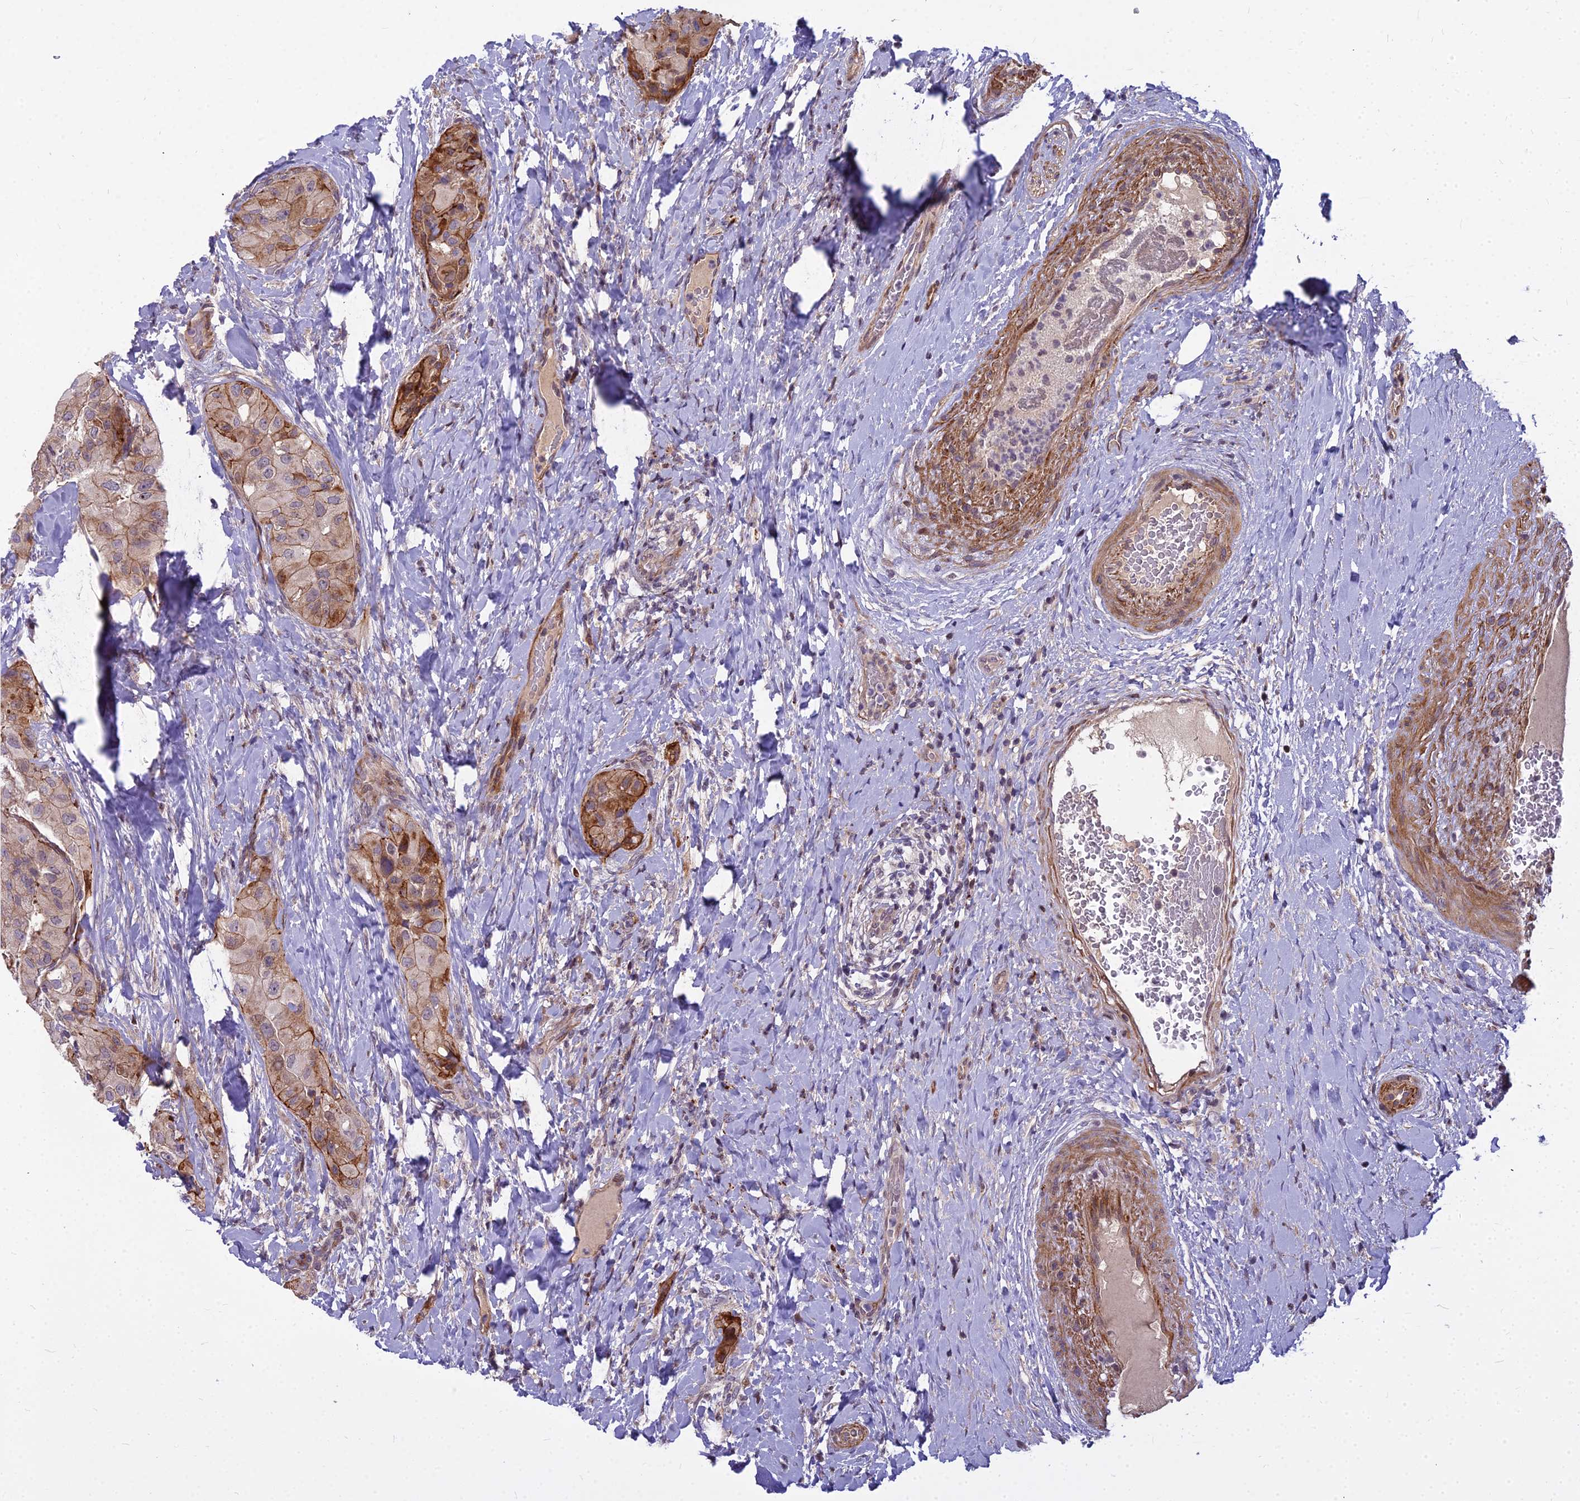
{"staining": {"intensity": "moderate", "quantity": "<25%", "location": "cytoplasmic/membranous"}, "tissue": "thyroid cancer", "cell_type": "Tumor cells", "image_type": "cancer", "snomed": [{"axis": "morphology", "description": "Normal tissue, NOS"}, {"axis": "morphology", "description": "Papillary adenocarcinoma, NOS"}, {"axis": "topography", "description": "Thyroid gland"}], "caption": "Tumor cells demonstrate moderate cytoplasmic/membranous positivity in approximately <25% of cells in thyroid cancer. (DAB IHC, brown staining for protein, blue staining for nuclei).", "gene": "GLYATL3", "patient": {"sex": "female", "age": 59}}